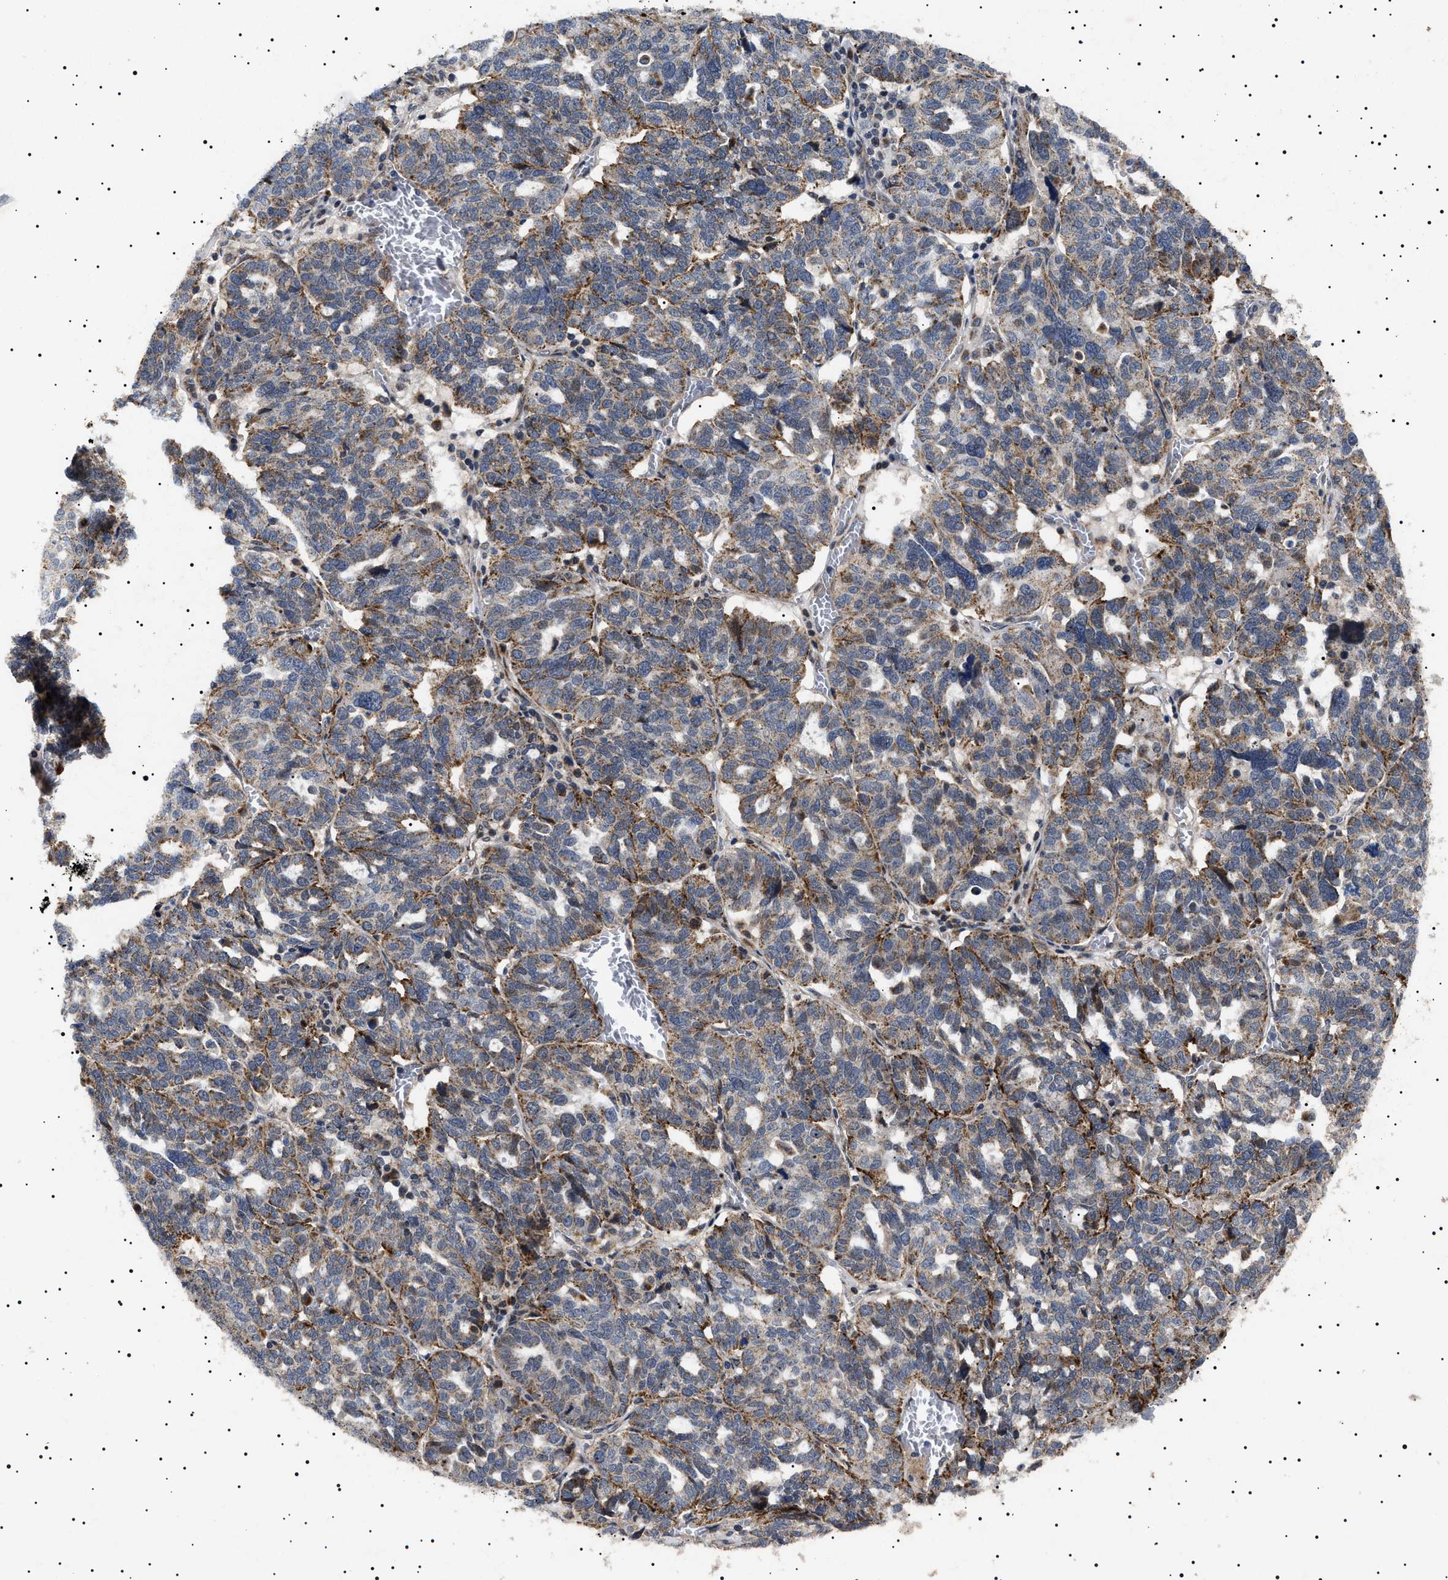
{"staining": {"intensity": "moderate", "quantity": "25%-75%", "location": "cytoplasmic/membranous"}, "tissue": "ovarian cancer", "cell_type": "Tumor cells", "image_type": "cancer", "snomed": [{"axis": "morphology", "description": "Cystadenocarcinoma, serous, NOS"}, {"axis": "topography", "description": "Ovary"}], "caption": "Protein analysis of ovarian serous cystadenocarcinoma tissue demonstrates moderate cytoplasmic/membranous expression in about 25%-75% of tumor cells. Ihc stains the protein of interest in brown and the nuclei are stained blue.", "gene": "RAB34", "patient": {"sex": "female", "age": 59}}